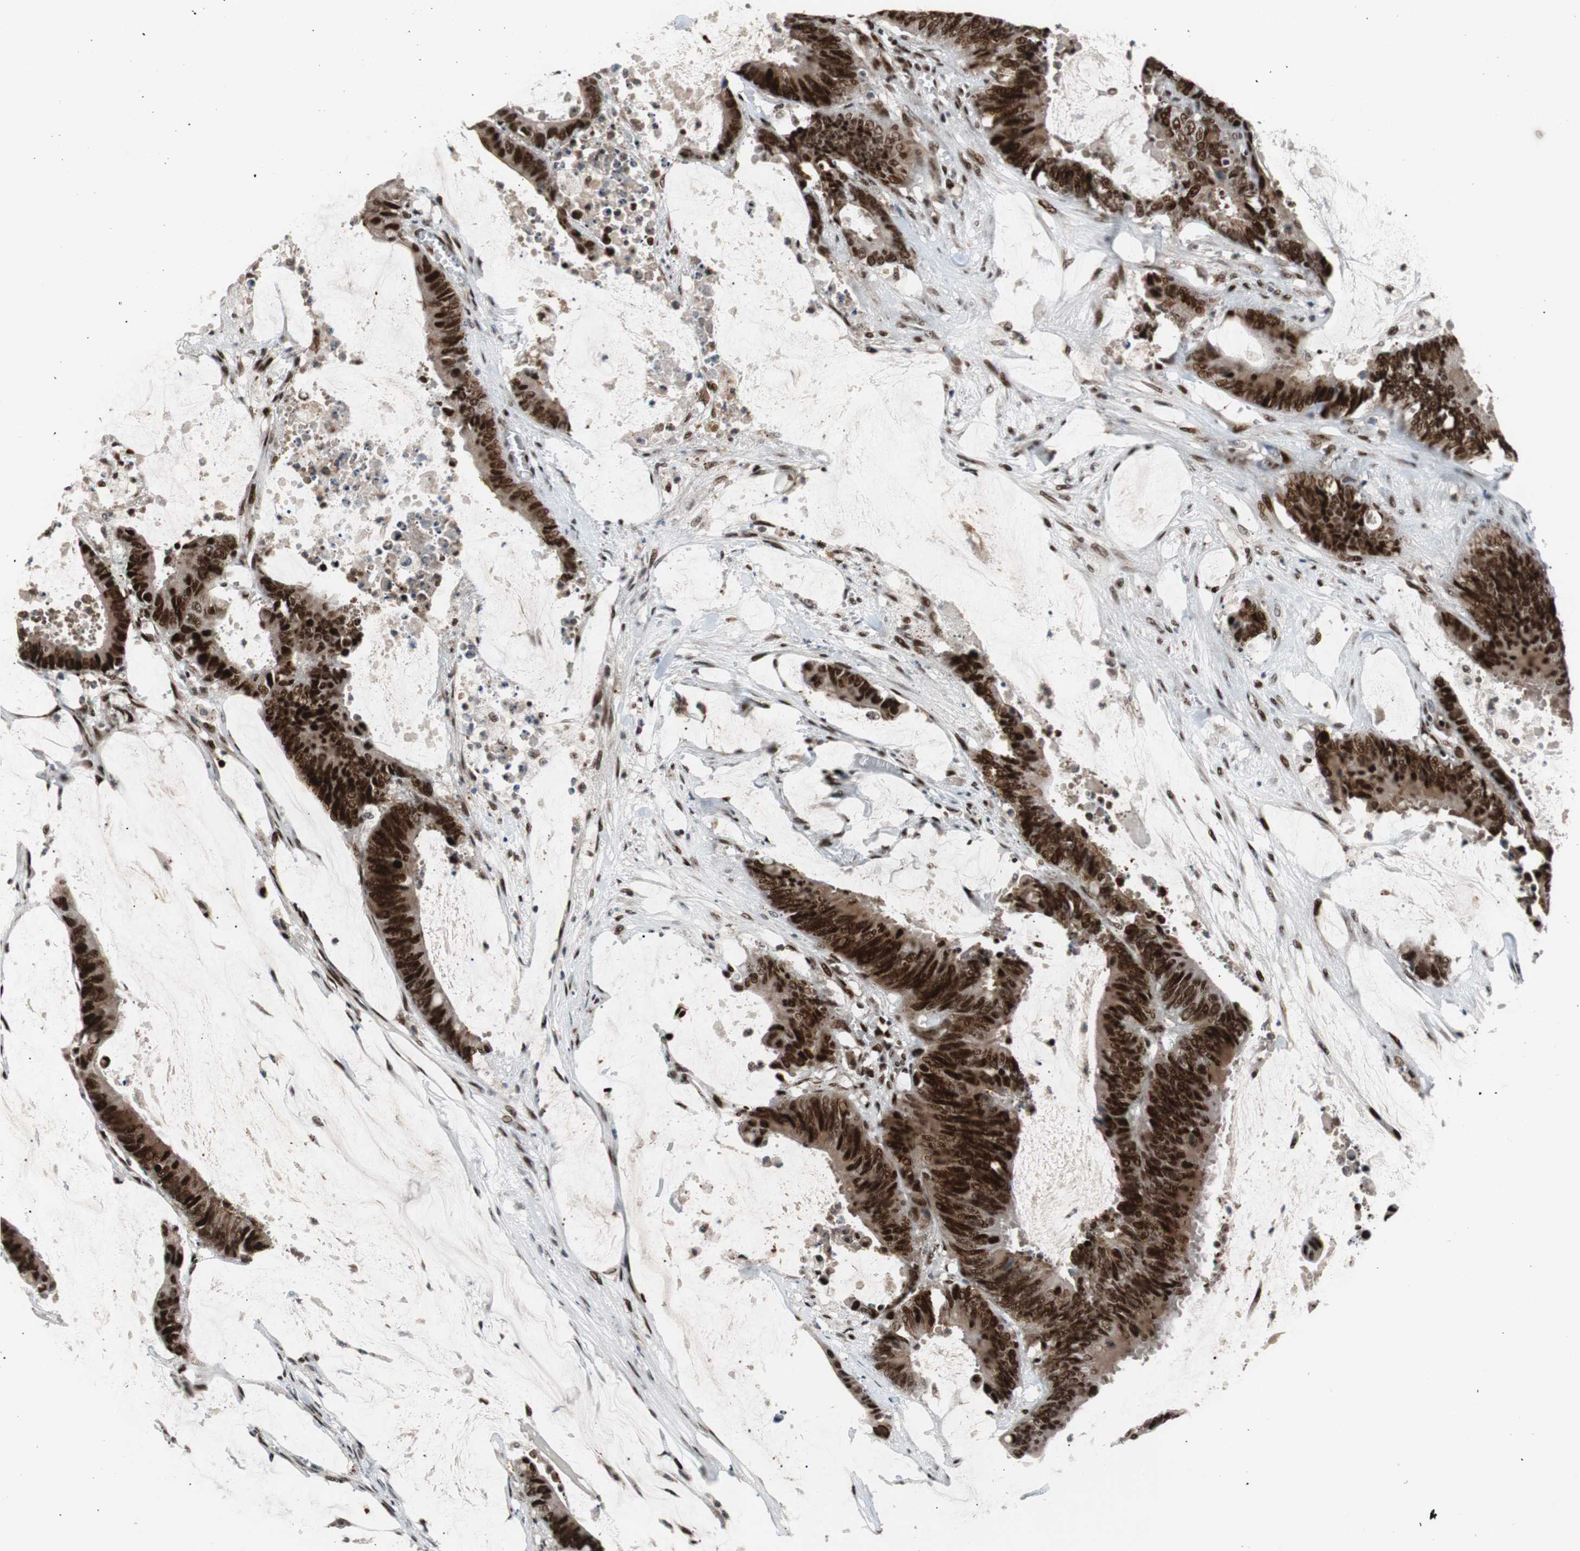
{"staining": {"intensity": "strong", "quantity": ">75%", "location": "cytoplasmic/membranous,nuclear"}, "tissue": "colorectal cancer", "cell_type": "Tumor cells", "image_type": "cancer", "snomed": [{"axis": "morphology", "description": "Adenocarcinoma, NOS"}, {"axis": "topography", "description": "Rectum"}], "caption": "A histopathology image of human colorectal cancer (adenocarcinoma) stained for a protein displays strong cytoplasmic/membranous and nuclear brown staining in tumor cells.", "gene": "NBL1", "patient": {"sex": "female", "age": 66}}